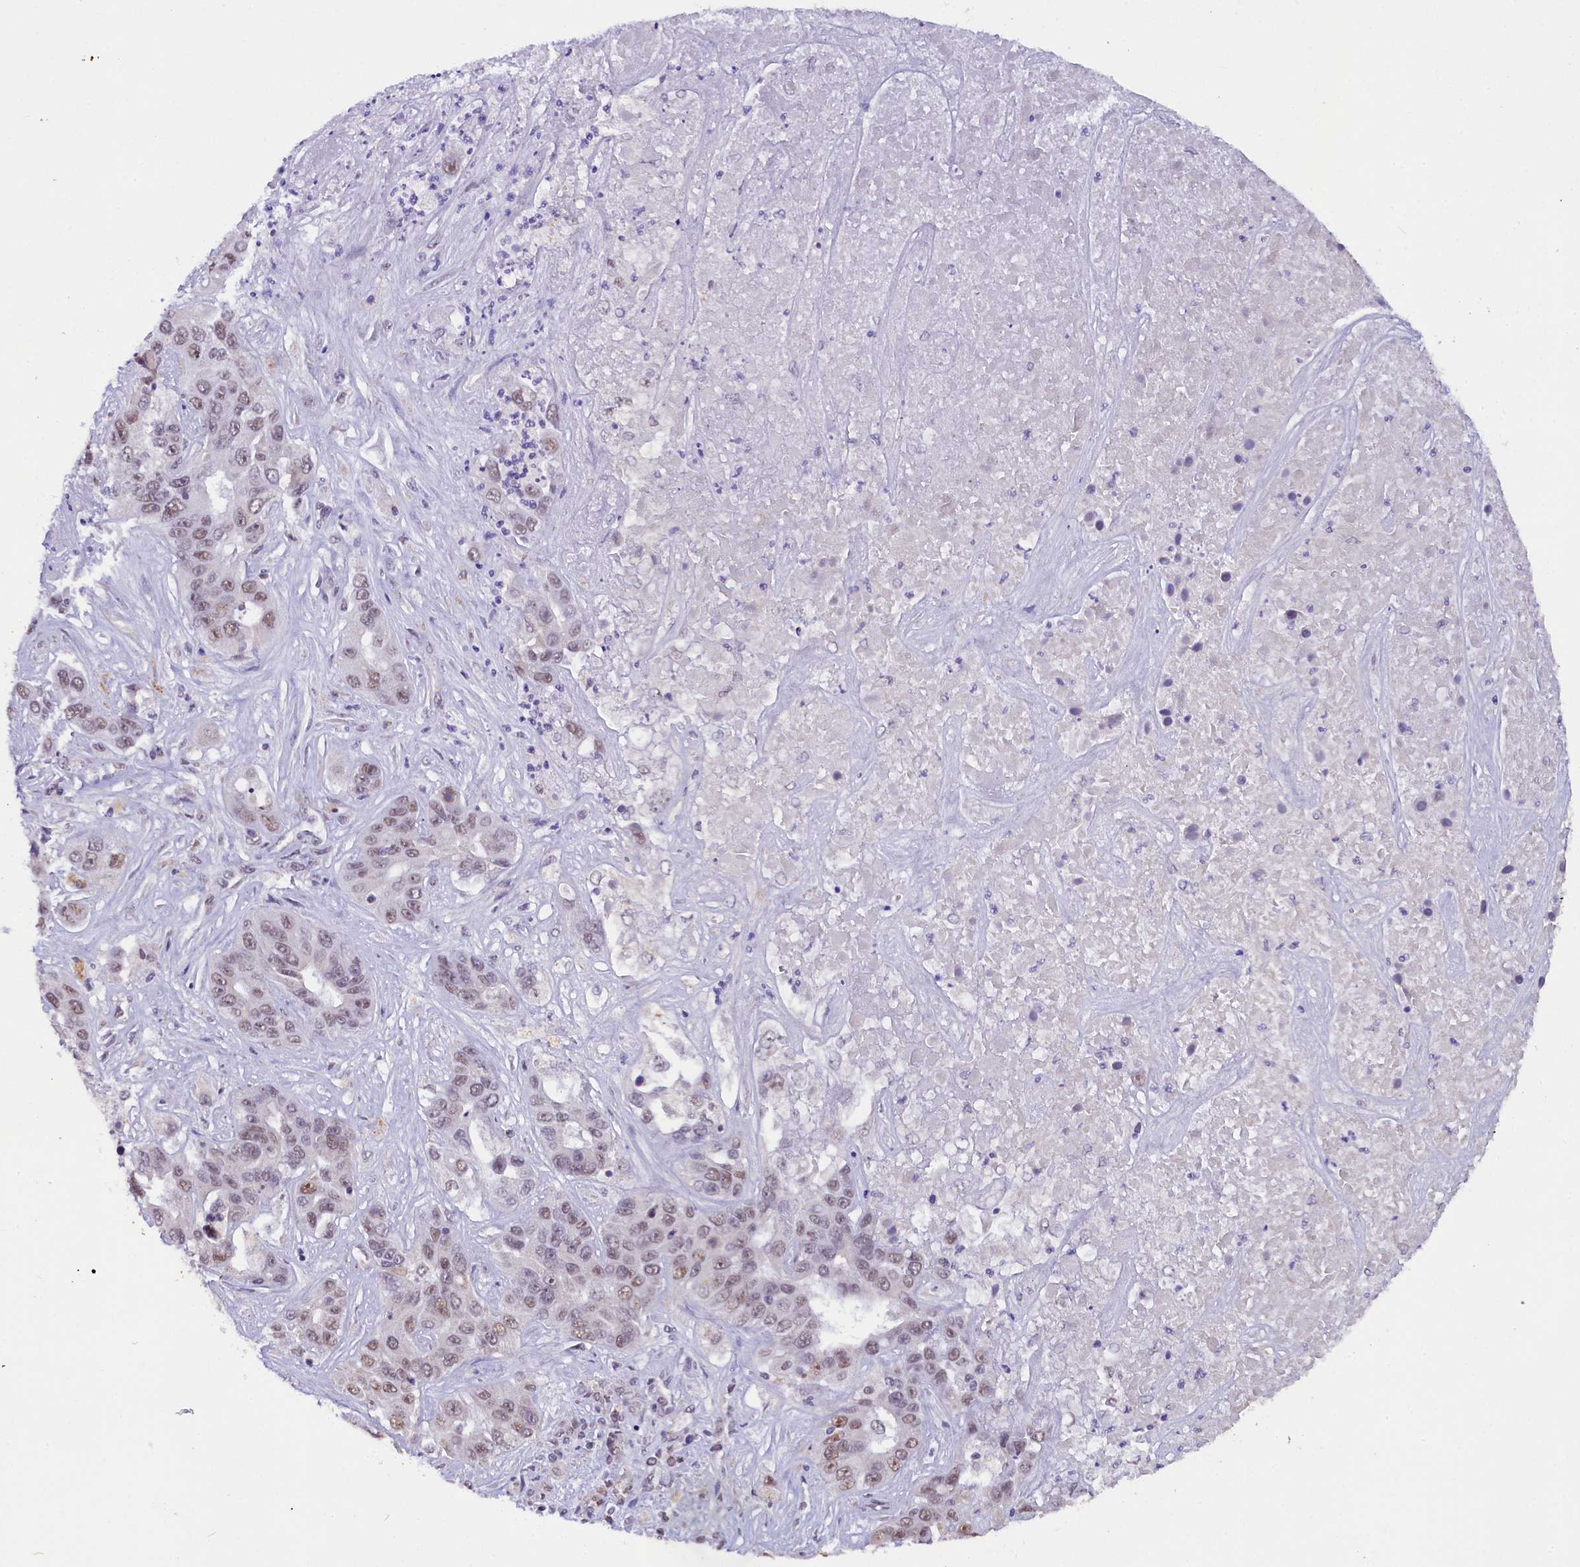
{"staining": {"intensity": "moderate", "quantity": "25%-75%", "location": "nuclear"}, "tissue": "liver cancer", "cell_type": "Tumor cells", "image_type": "cancer", "snomed": [{"axis": "morphology", "description": "Cholangiocarcinoma"}, {"axis": "topography", "description": "Liver"}], "caption": "Immunohistochemistry (IHC) of human liver cancer (cholangiocarcinoma) demonstrates medium levels of moderate nuclear staining in about 25%-75% of tumor cells.", "gene": "NCBP1", "patient": {"sex": "female", "age": 52}}